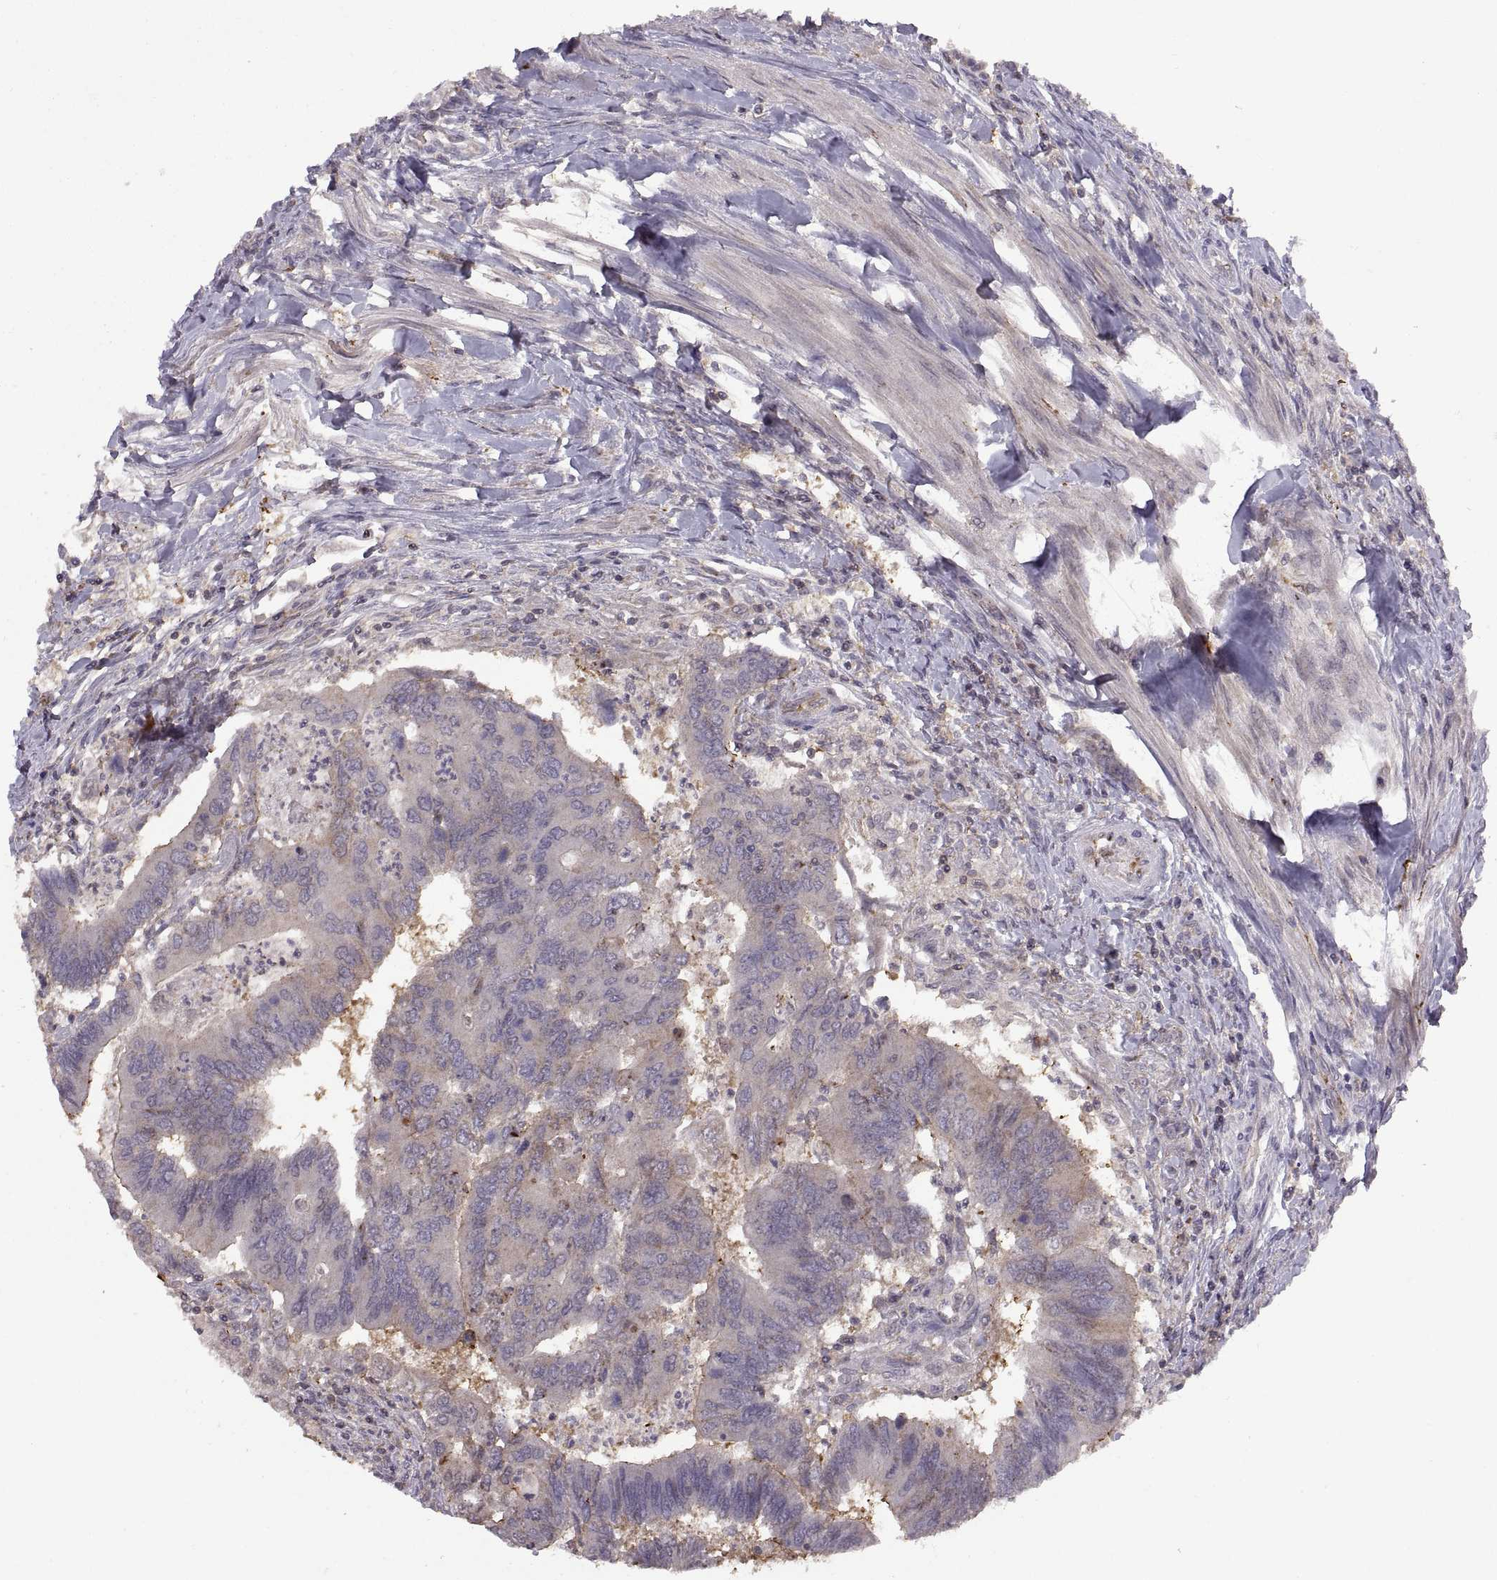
{"staining": {"intensity": "negative", "quantity": "none", "location": "none"}, "tissue": "colorectal cancer", "cell_type": "Tumor cells", "image_type": "cancer", "snomed": [{"axis": "morphology", "description": "Adenocarcinoma, NOS"}, {"axis": "topography", "description": "Colon"}], "caption": "Protein analysis of adenocarcinoma (colorectal) reveals no significant positivity in tumor cells. (IHC, brightfield microscopy, high magnification).", "gene": "NMNAT2", "patient": {"sex": "female", "age": 67}}